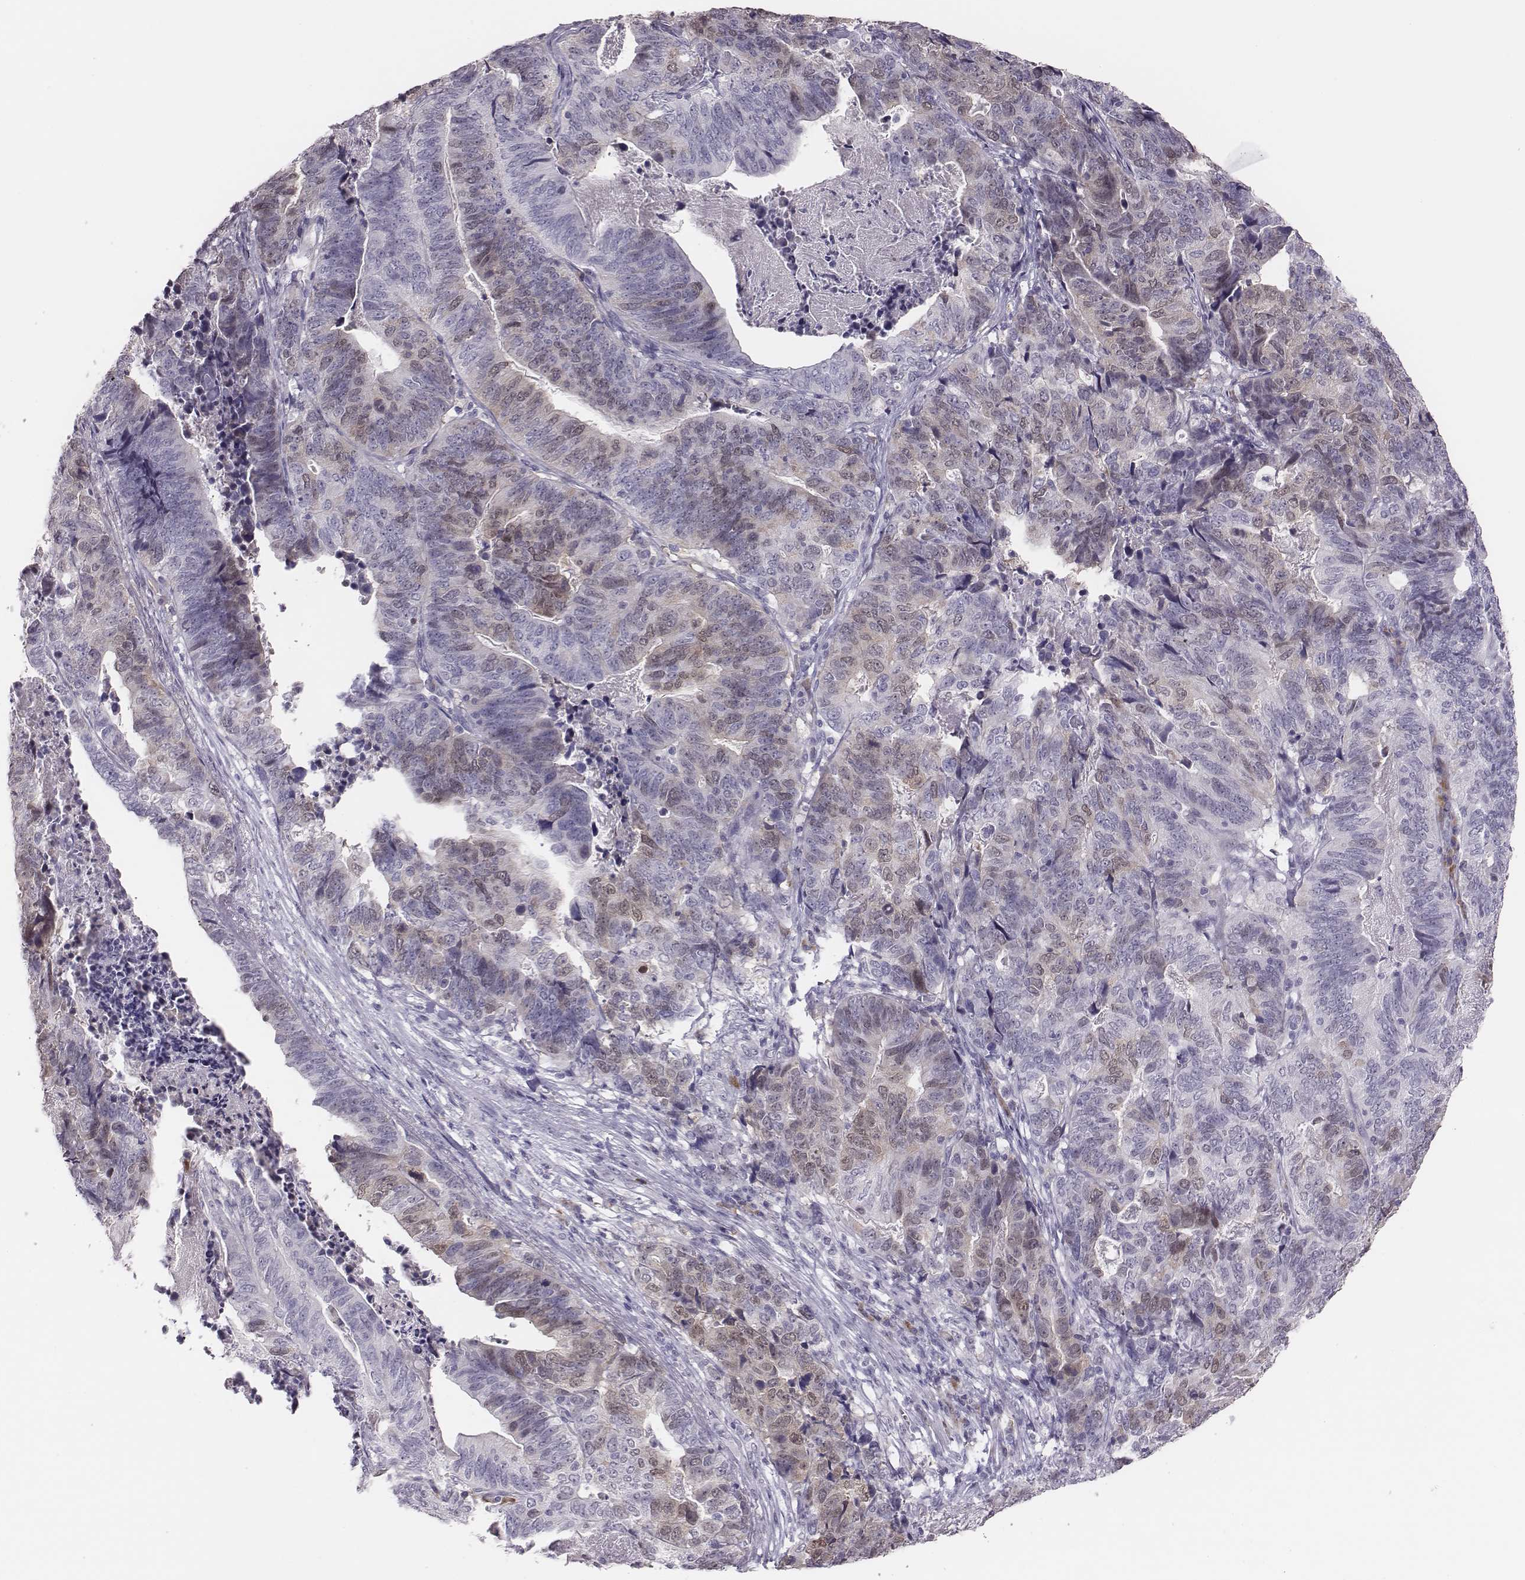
{"staining": {"intensity": "weak", "quantity": "<25%", "location": "cytoplasmic/membranous,nuclear"}, "tissue": "stomach cancer", "cell_type": "Tumor cells", "image_type": "cancer", "snomed": [{"axis": "morphology", "description": "Adenocarcinoma, NOS"}, {"axis": "topography", "description": "Stomach, upper"}], "caption": "This micrograph is of stomach adenocarcinoma stained with immunohistochemistry (IHC) to label a protein in brown with the nuclei are counter-stained blue. There is no staining in tumor cells. Nuclei are stained in blue.", "gene": "PBK", "patient": {"sex": "female", "age": 67}}